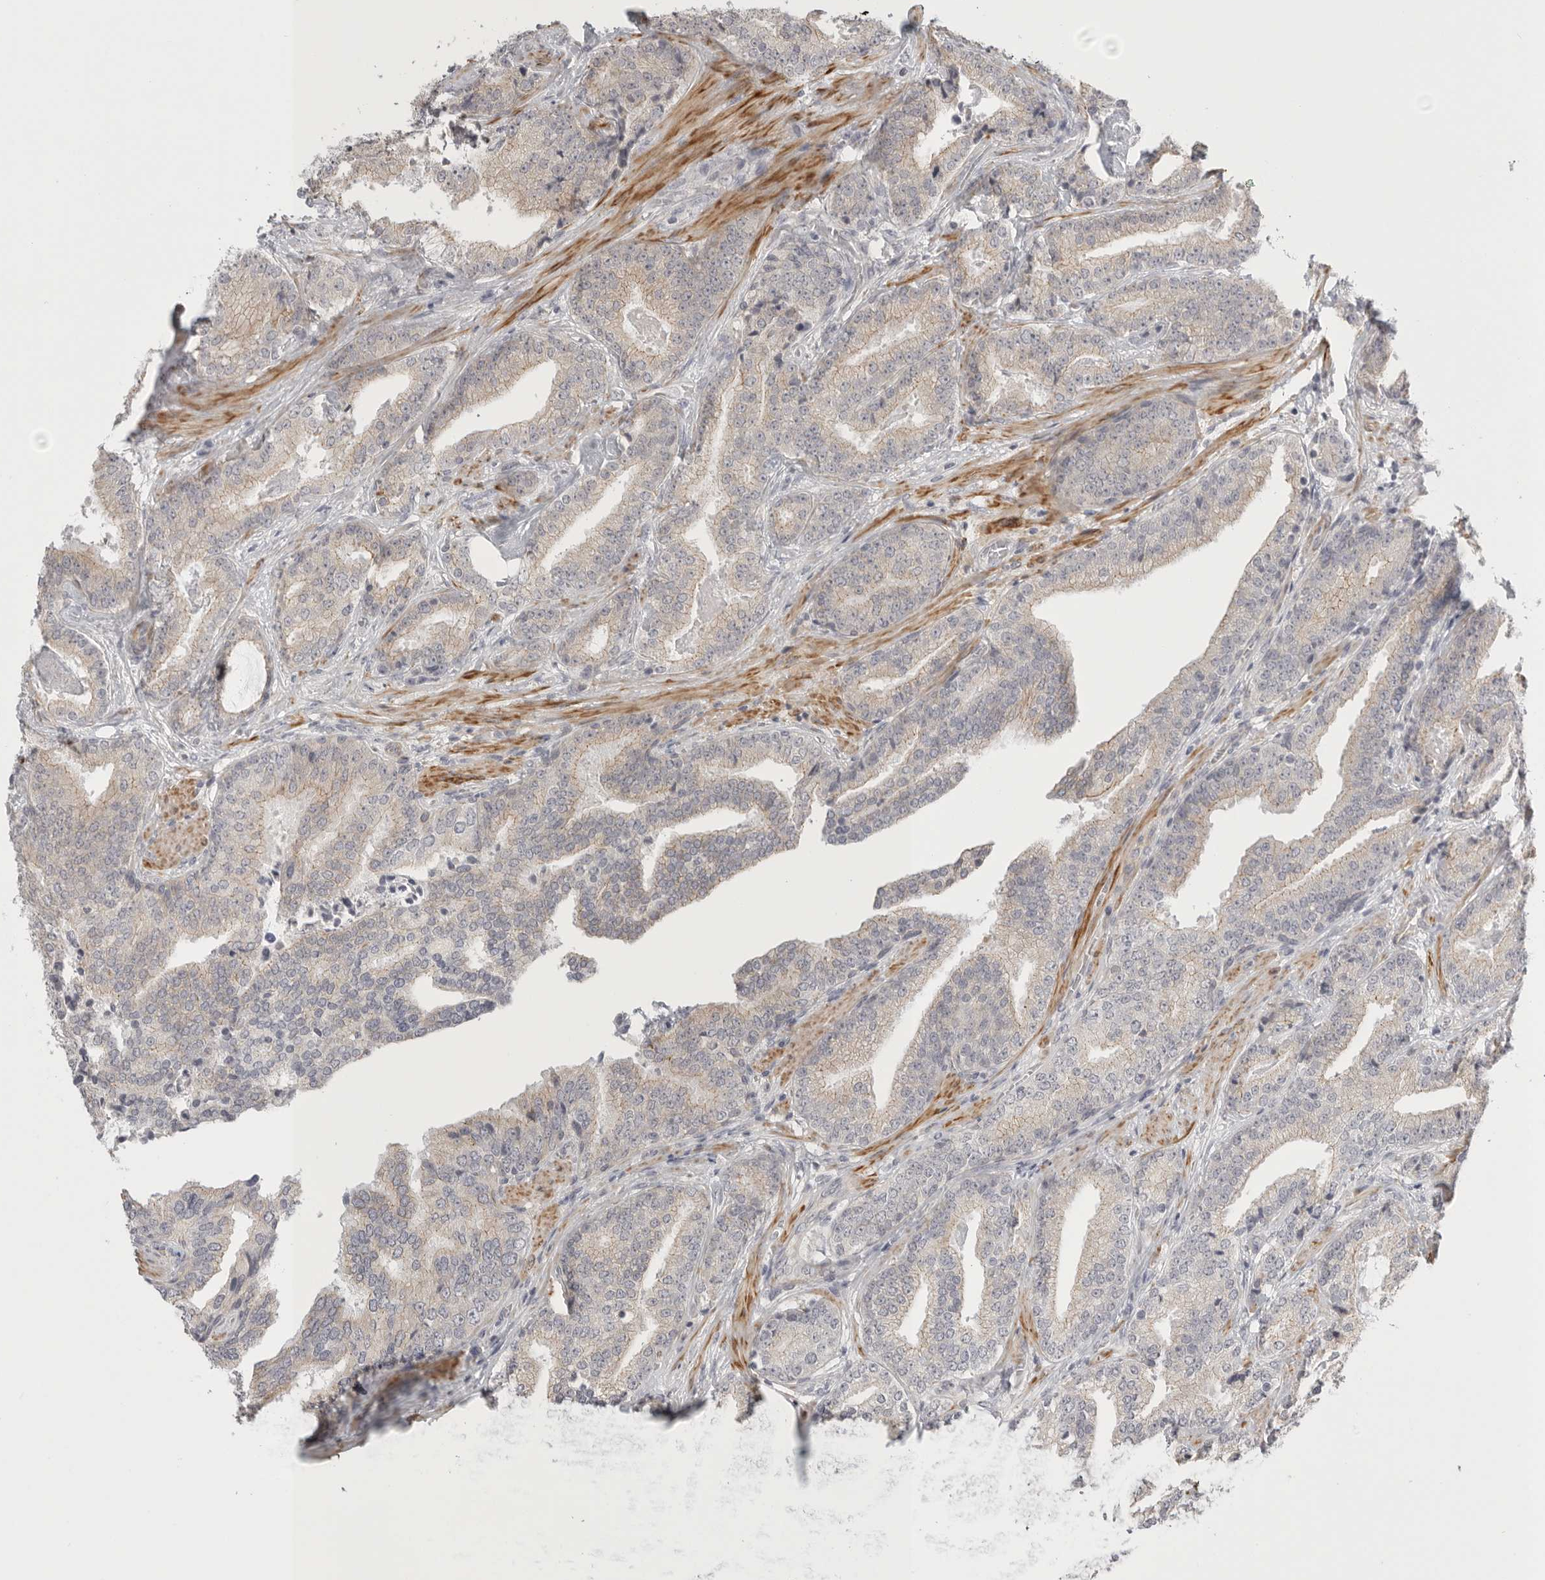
{"staining": {"intensity": "weak", "quantity": "<25%", "location": "cytoplasmic/membranous"}, "tissue": "prostate cancer", "cell_type": "Tumor cells", "image_type": "cancer", "snomed": [{"axis": "morphology", "description": "Adenocarcinoma, Low grade"}, {"axis": "topography", "description": "Prostate"}], "caption": "Image shows no protein expression in tumor cells of prostate cancer (low-grade adenocarcinoma) tissue.", "gene": "STAB2", "patient": {"sex": "male", "age": 67}}